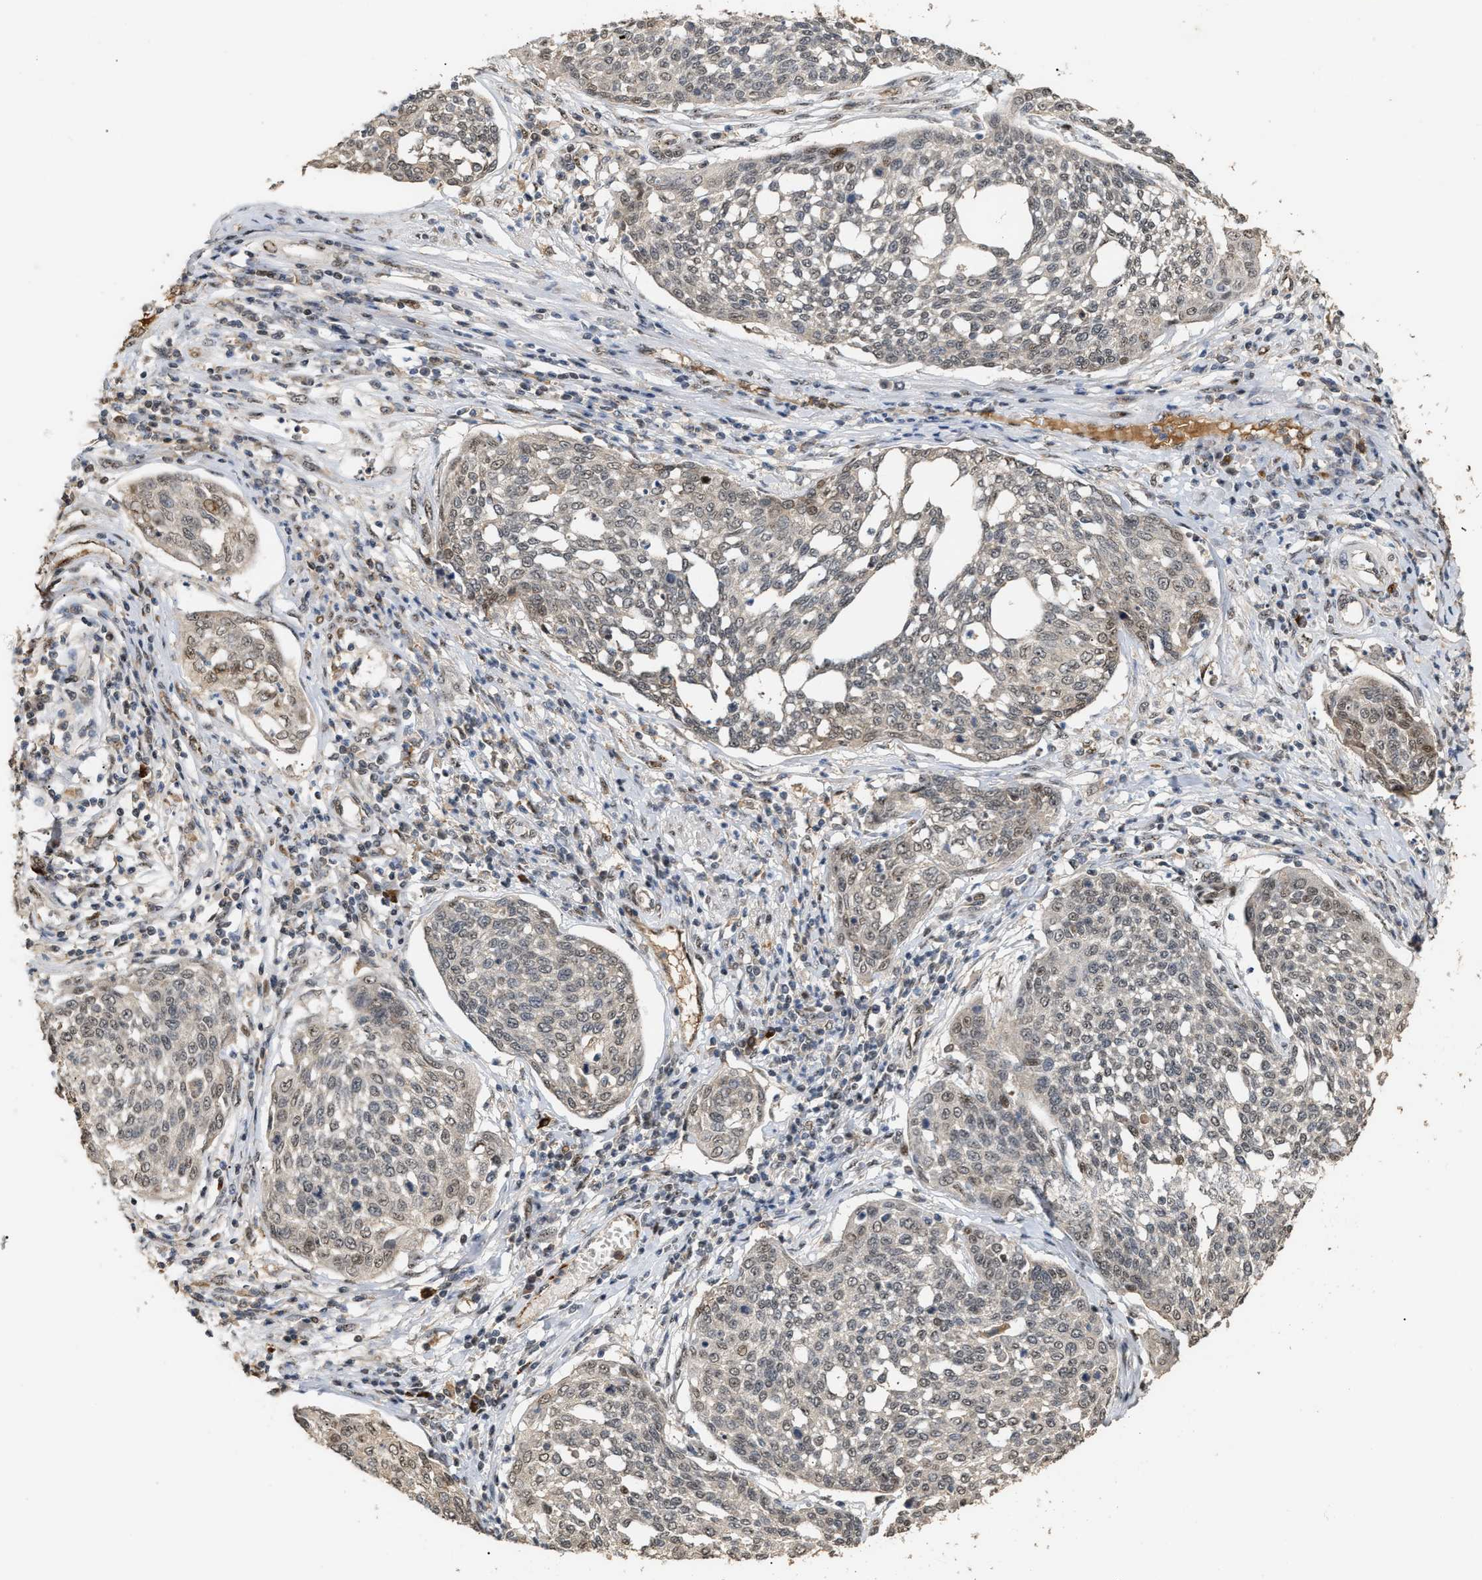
{"staining": {"intensity": "weak", "quantity": "<25%", "location": "nuclear"}, "tissue": "cervical cancer", "cell_type": "Tumor cells", "image_type": "cancer", "snomed": [{"axis": "morphology", "description": "Squamous cell carcinoma, NOS"}, {"axis": "topography", "description": "Cervix"}], "caption": "High magnification brightfield microscopy of cervical squamous cell carcinoma stained with DAB (brown) and counterstained with hematoxylin (blue): tumor cells show no significant staining.", "gene": "ZFAND5", "patient": {"sex": "female", "age": 34}}